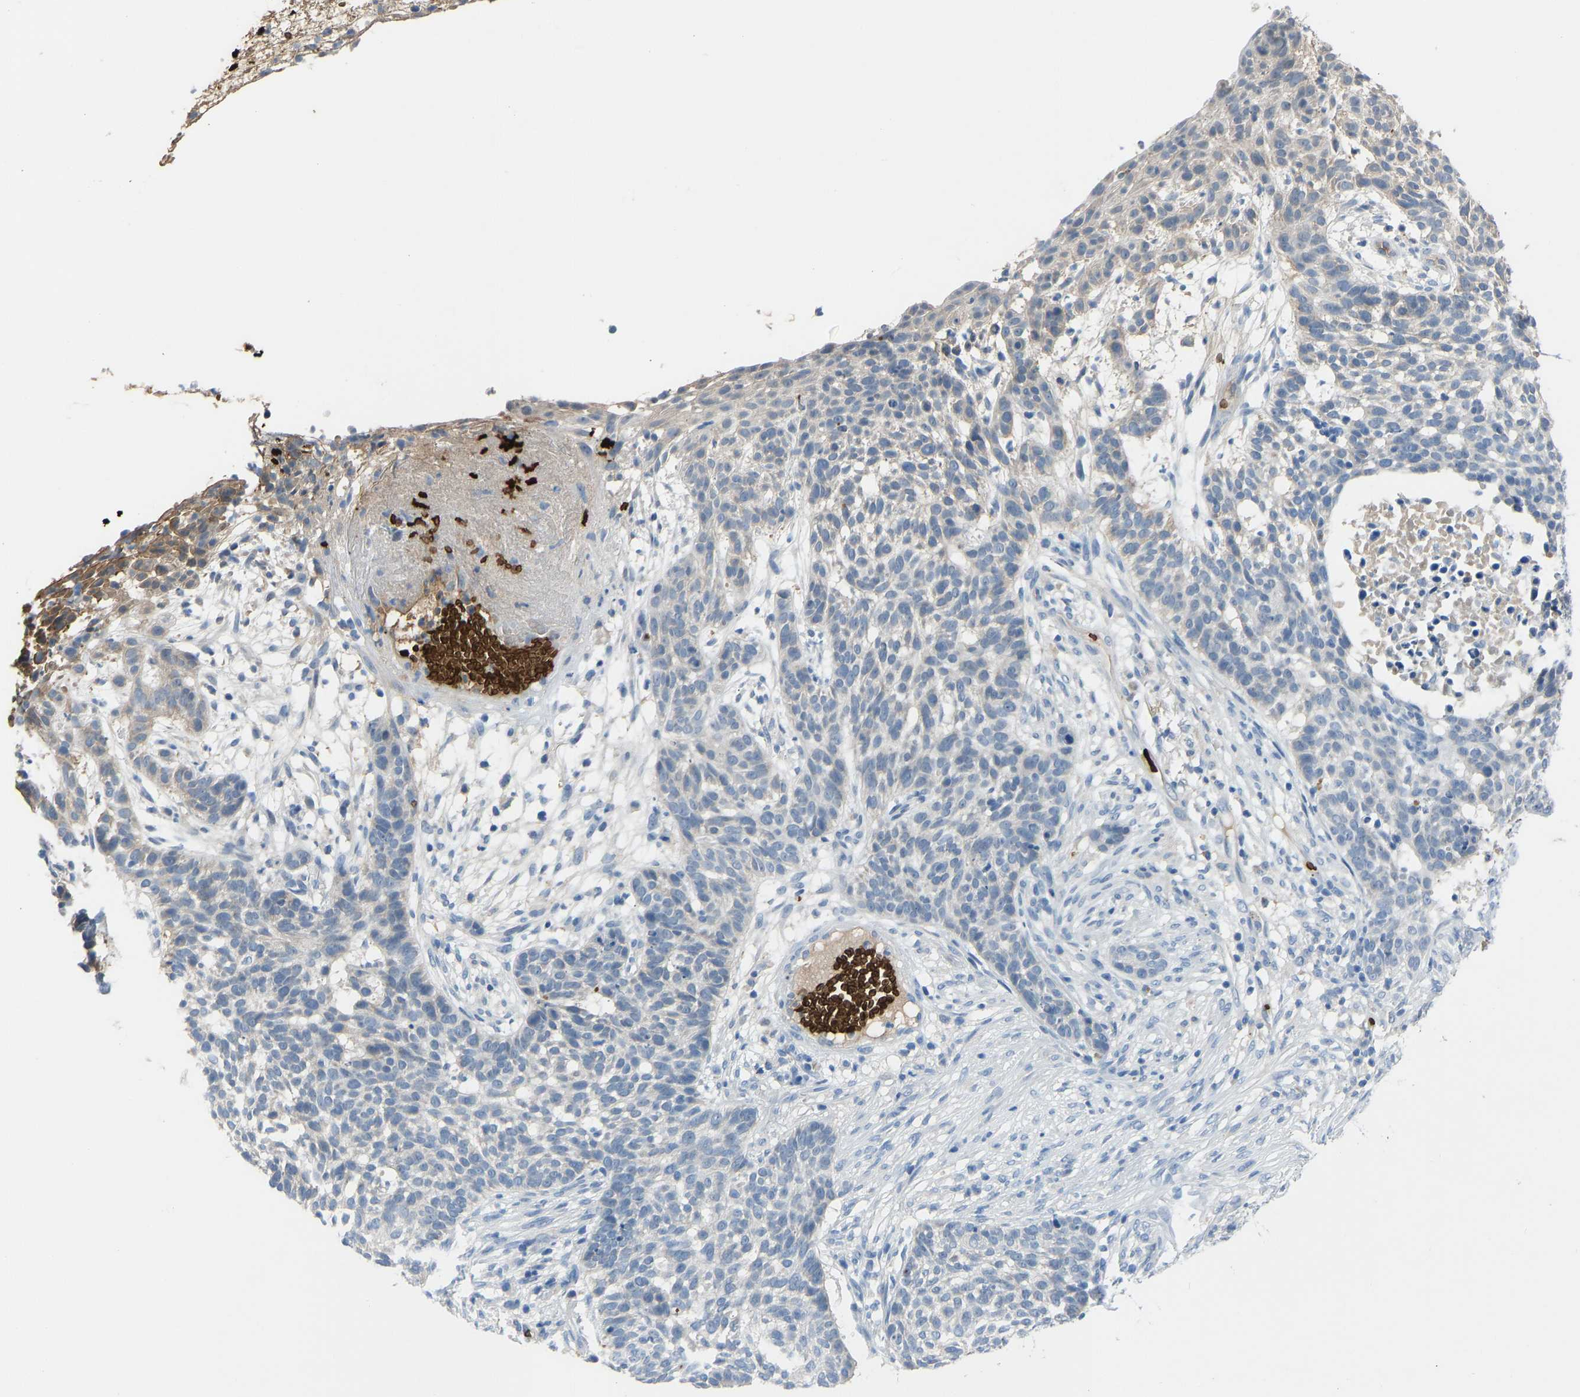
{"staining": {"intensity": "moderate", "quantity": "<25%", "location": "cytoplasmic/membranous"}, "tissue": "skin cancer", "cell_type": "Tumor cells", "image_type": "cancer", "snomed": [{"axis": "morphology", "description": "Basal cell carcinoma"}, {"axis": "topography", "description": "Skin"}], "caption": "IHC (DAB) staining of human skin cancer displays moderate cytoplasmic/membranous protein staining in approximately <25% of tumor cells.", "gene": "PIGS", "patient": {"sex": "male", "age": 85}}